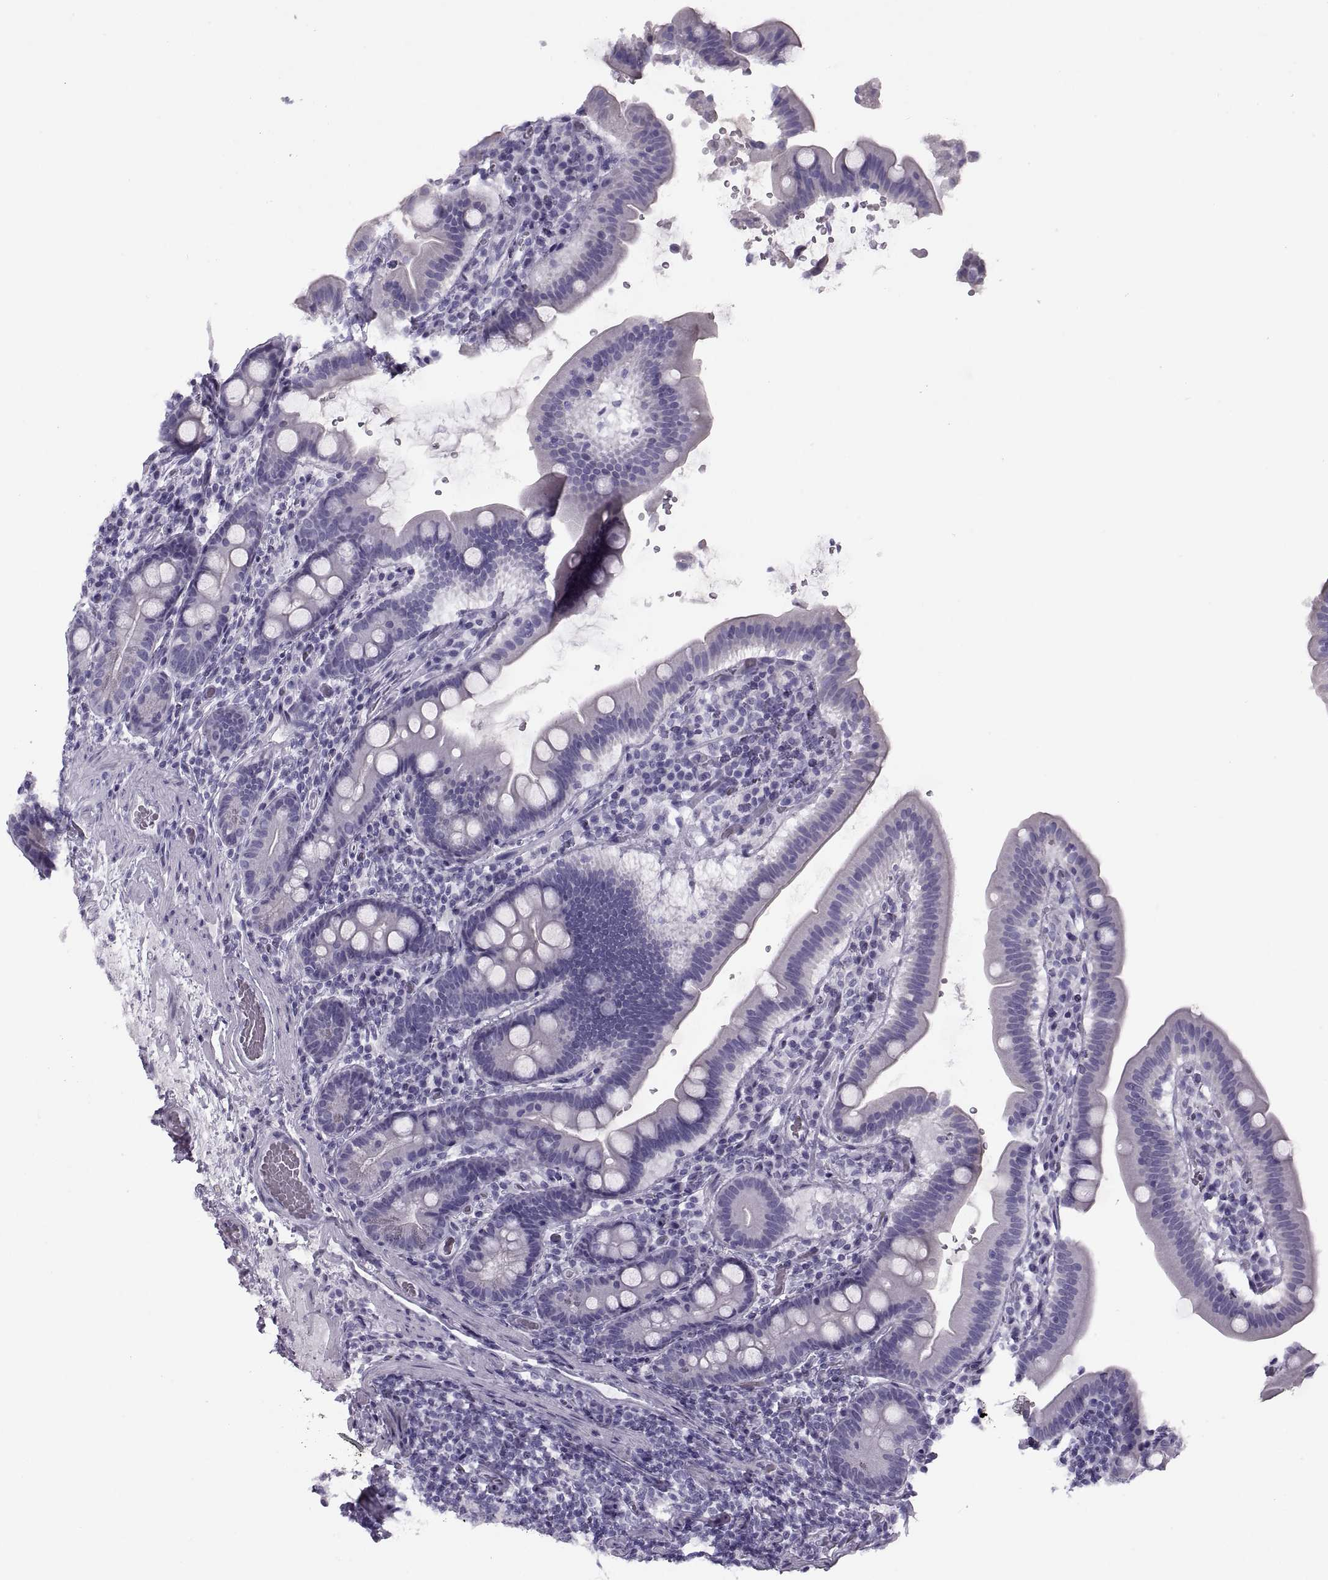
{"staining": {"intensity": "negative", "quantity": "none", "location": "none"}, "tissue": "small intestine", "cell_type": "Glandular cells", "image_type": "normal", "snomed": [{"axis": "morphology", "description": "Normal tissue, NOS"}, {"axis": "topography", "description": "Small intestine"}], "caption": "Image shows no significant protein positivity in glandular cells of benign small intestine. (DAB IHC with hematoxylin counter stain).", "gene": "RLBP1", "patient": {"sex": "male", "age": 26}}